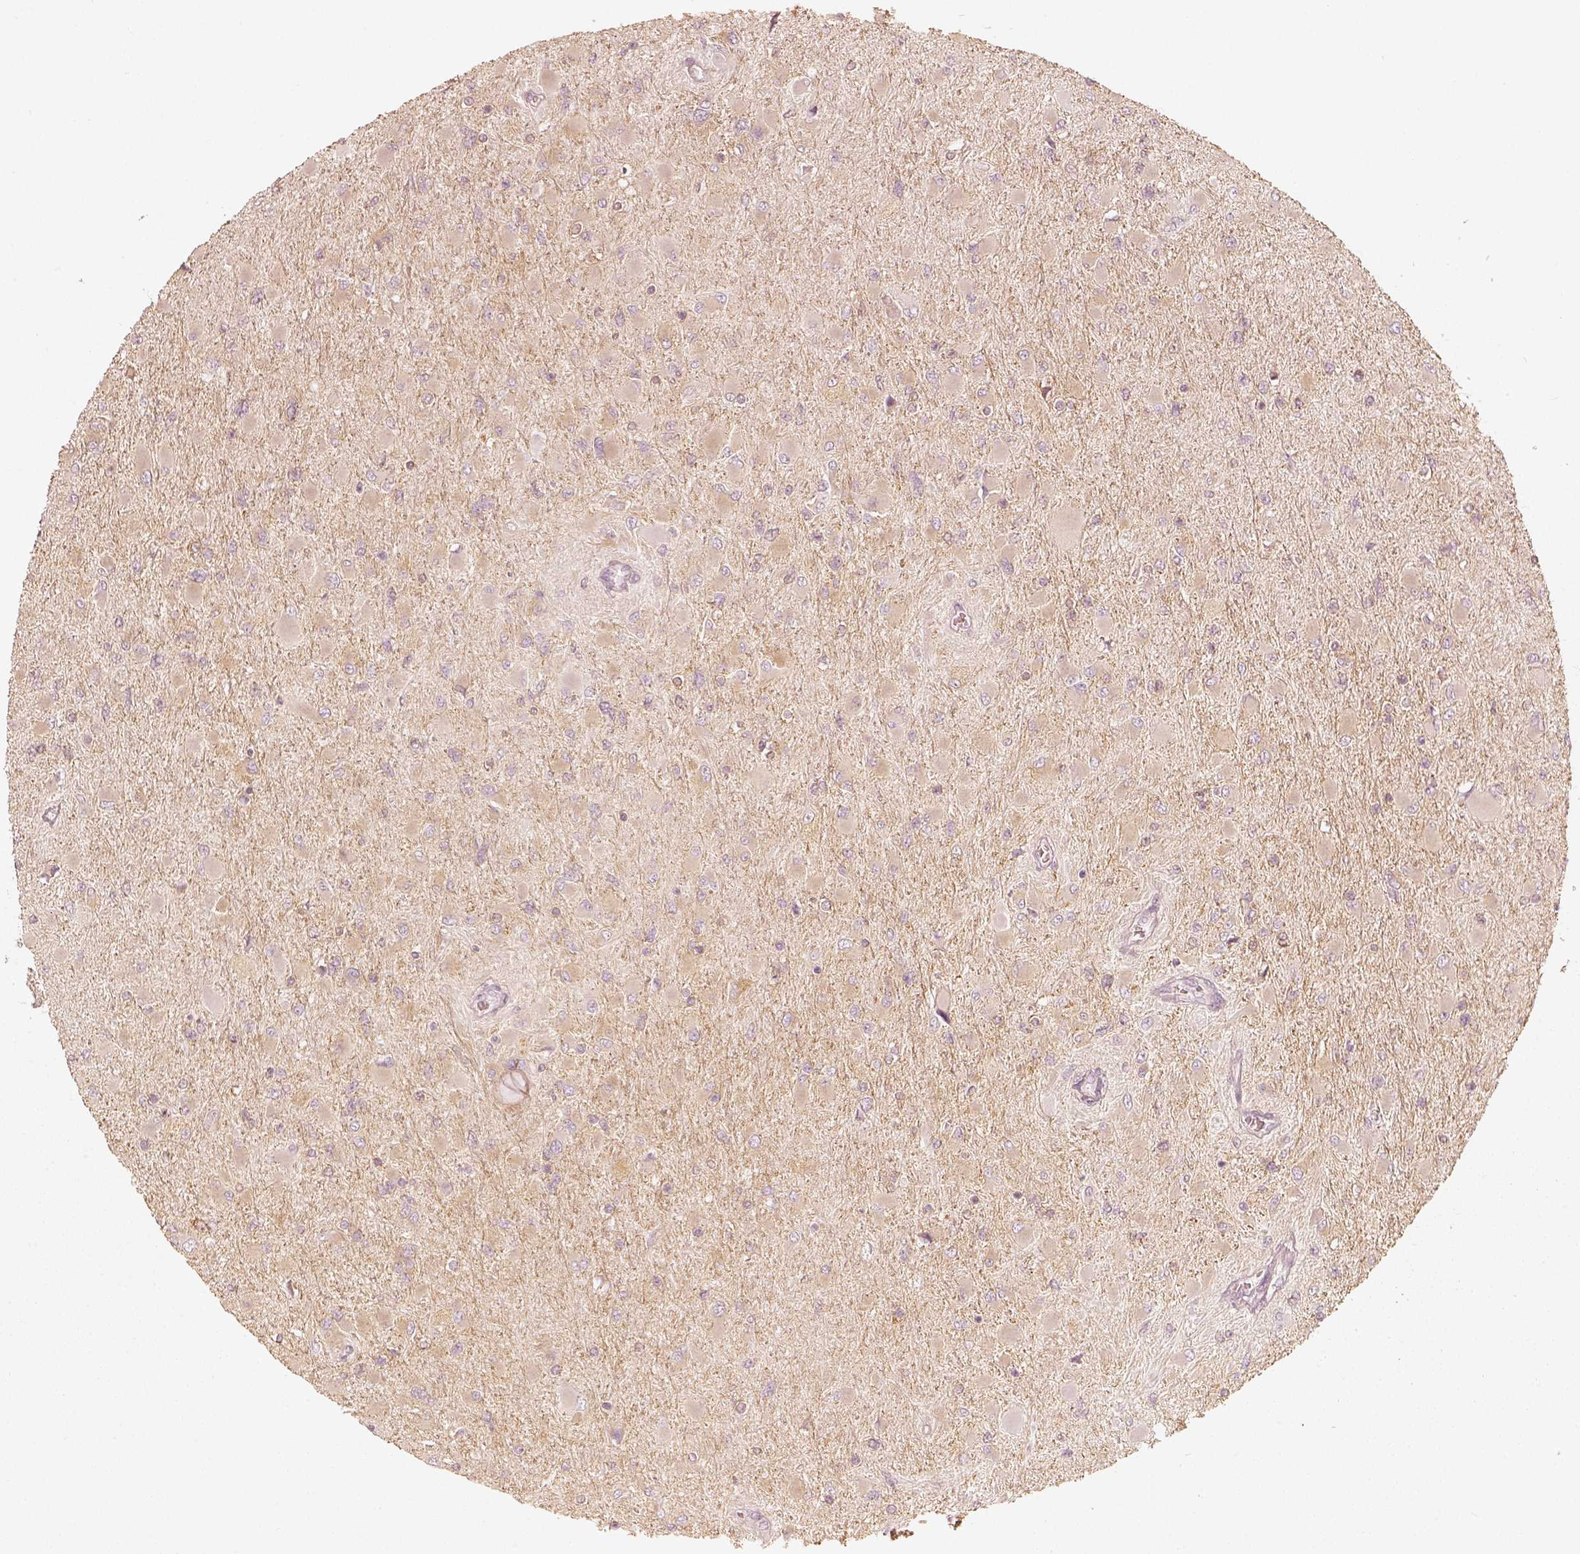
{"staining": {"intensity": "weak", "quantity": ">75%", "location": "cytoplasmic/membranous"}, "tissue": "glioma", "cell_type": "Tumor cells", "image_type": "cancer", "snomed": [{"axis": "morphology", "description": "Glioma, malignant, High grade"}, {"axis": "topography", "description": "Cerebral cortex"}], "caption": "A micrograph of high-grade glioma (malignant) stained for a protein reveals weak cytoplasmic/membranous brown staining in tumor cells. (Stains: DAB in brown, nuclei in blue, Microscopy: brightfield microscopy at high magnification).", "gene": "FMNL2", "patient": {"sex": "female", "age": 36}}